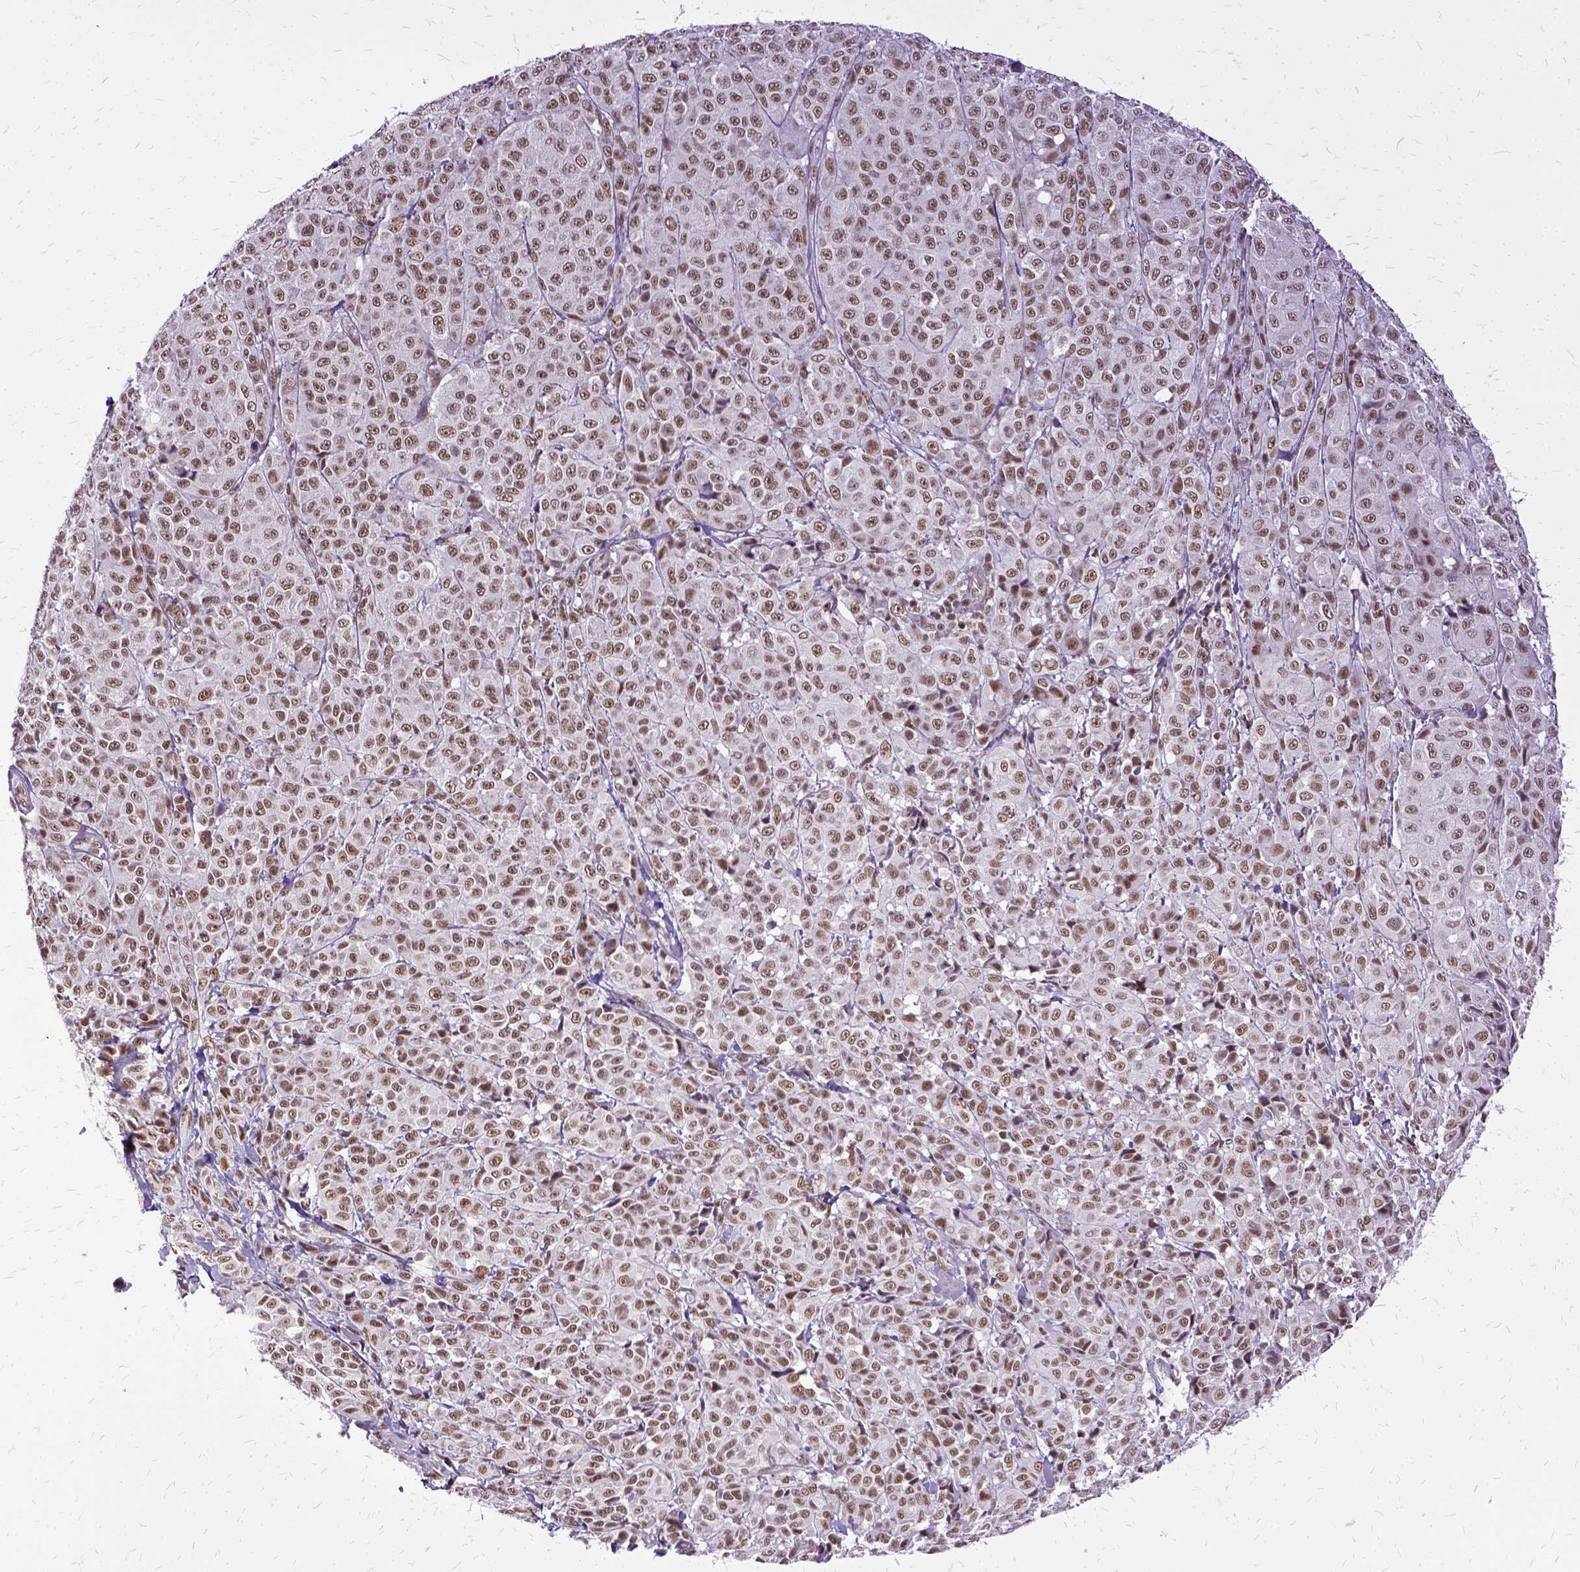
{"staining": {"intensity": "moderate", "quantity": ">75%", "location": "nuclear"}, "tissue": "melanoma", "cell_type": "Tumor cells", "image_type": "cancer", "snomed": [{"axis": "morphology", "description": "Malignant melanoma, NOS"}, {"axis": "topography", "description": "Skin"}], "caption": "A histopathology image of human malignant melanoma stained for a protein displays moderate nuclear brown staining in tumor cells.", "gene": "SETD1A", "patient": {"sex": "male", "age": 89}}